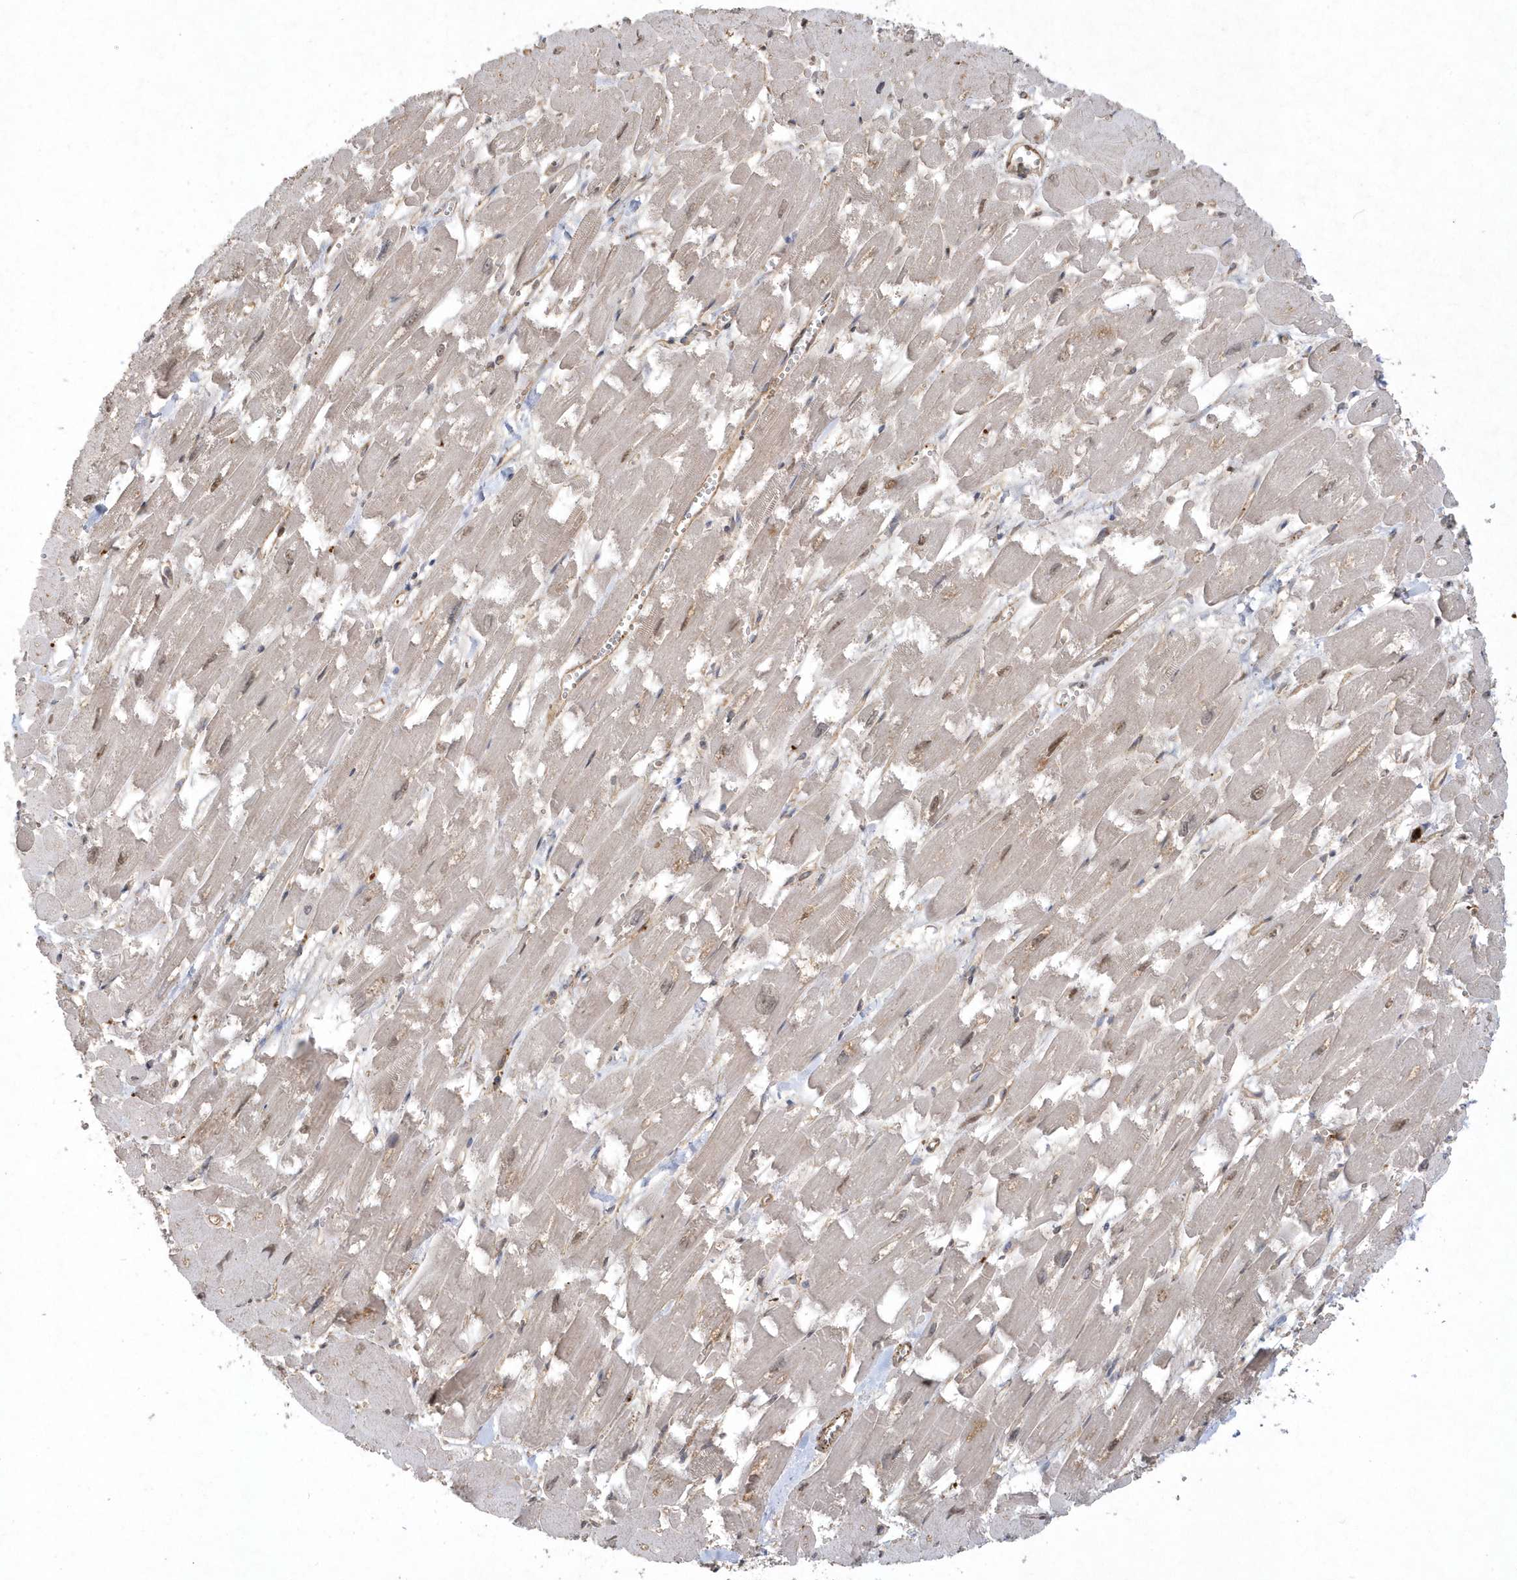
{"staining": {"intensity": "moderate", "quantity": "25%-75%", "location": "cytoplasmic/membranous"}, "tissue": "heart muscle", "cell_type": "Cardiomyocytes", "image_type": "normal", "snomed": [{"axis": "morphology", "description": "Normal tissue, NOS"}, {"axis": "topography", "description": "Heart"}], "caption": "Human heart muscle stained with a protein marker exhibits moderate staining in cardiomyocytes.", "gene": "ACYP1", "patient": {"sex": "male", "age": 54}}